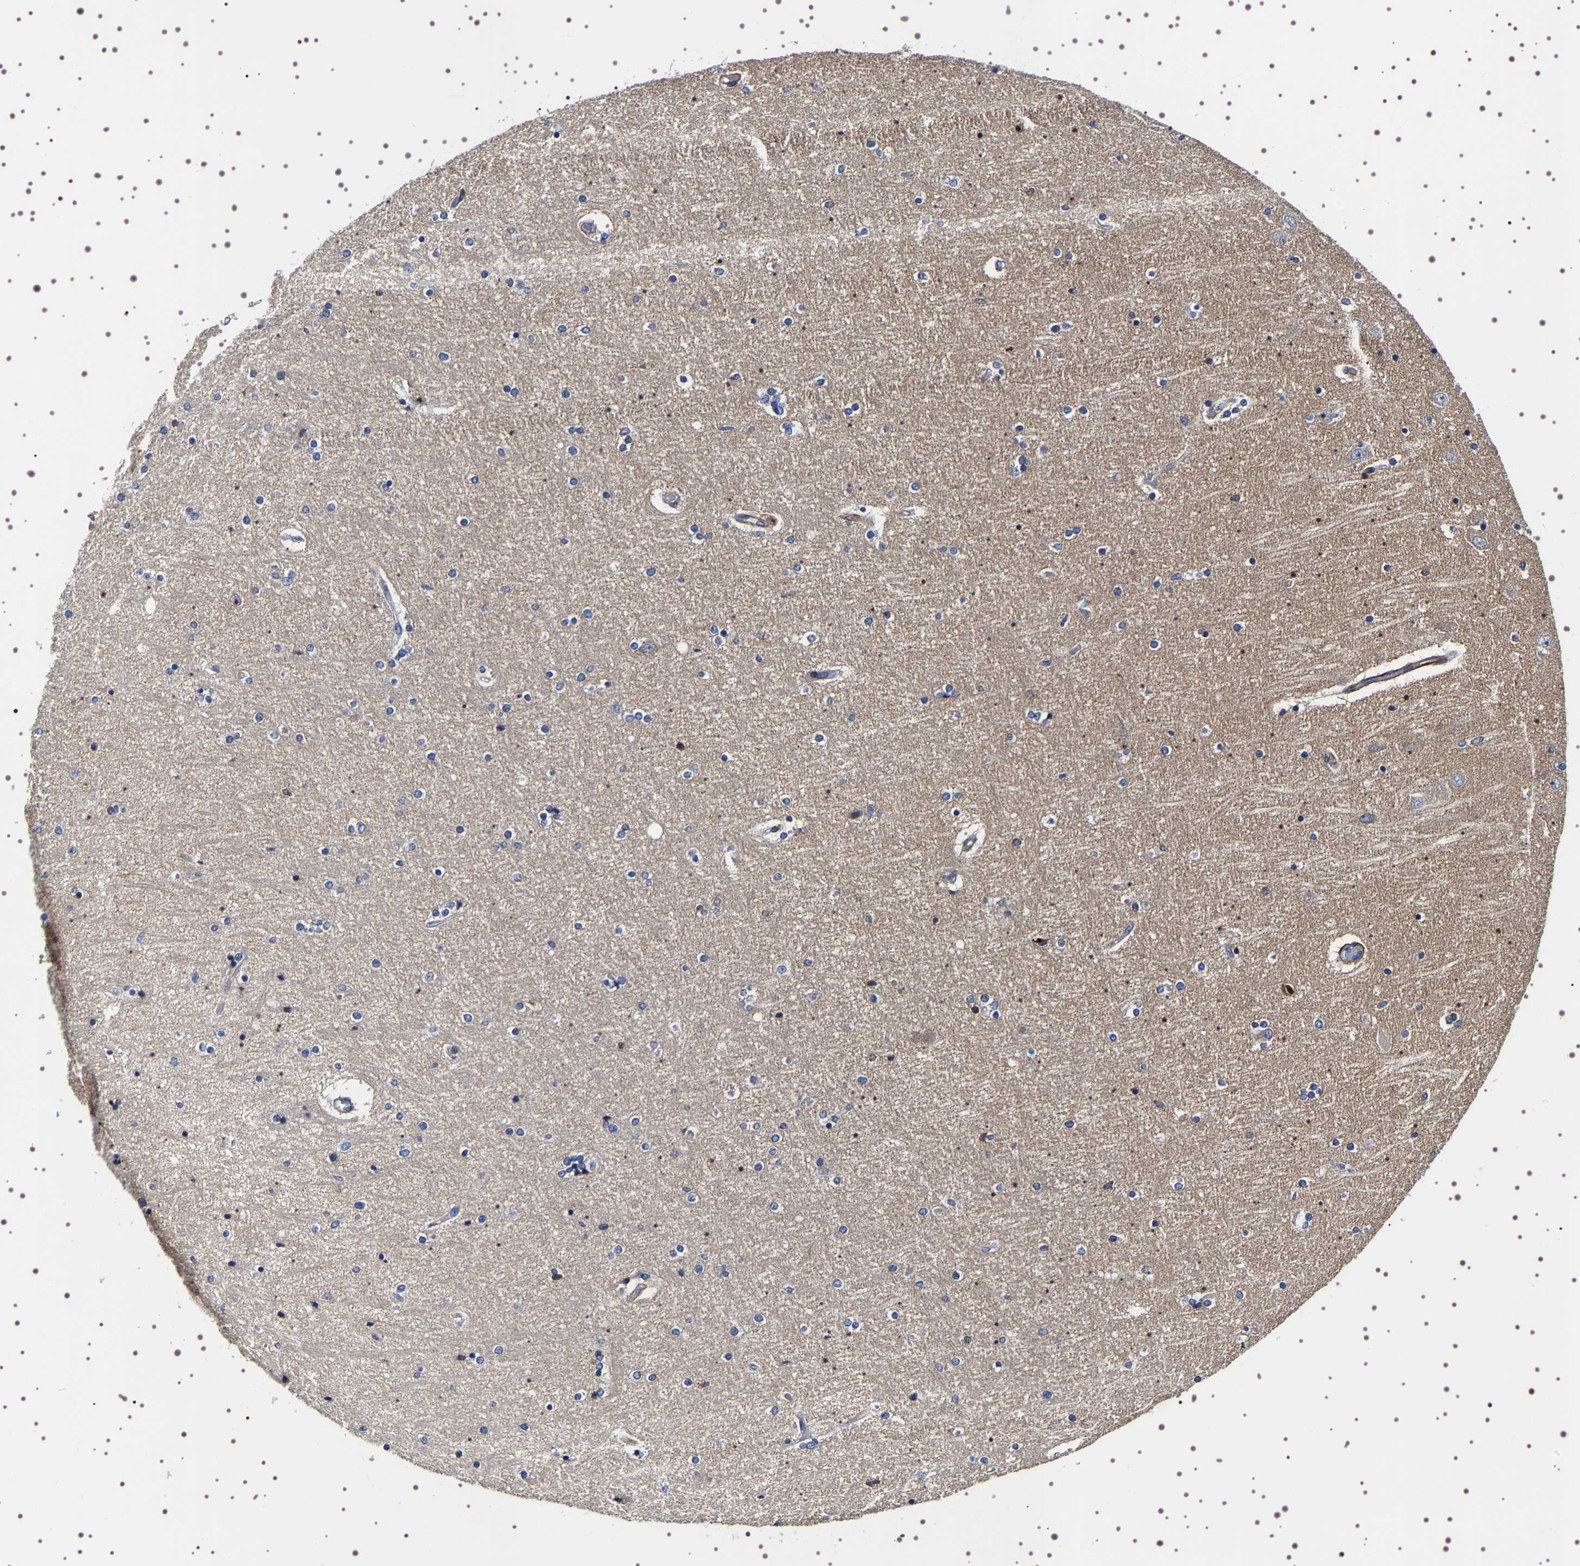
{"staining": {"intensity": "negative", "quantity": "none", "location": "none"}, "tissue": "hippocampus", "cell_type": "Glial cells", "image_type": "normal", "snomed": [{"axis": "morphology", "description": "Normal tissue, NOS"}, {"axis": "topography", "description": "Hippocampus"}], "caption": "A photomicrograph of human hippocampus is negative for staining in glial cells. (DAB (3,3'-diaminobenzidine) immunohistochemistry (IHC) visualized using brightfield microscopy, high magnification).", "gene": "SQLE", "patient": {"sex": "female", "age": 54}}